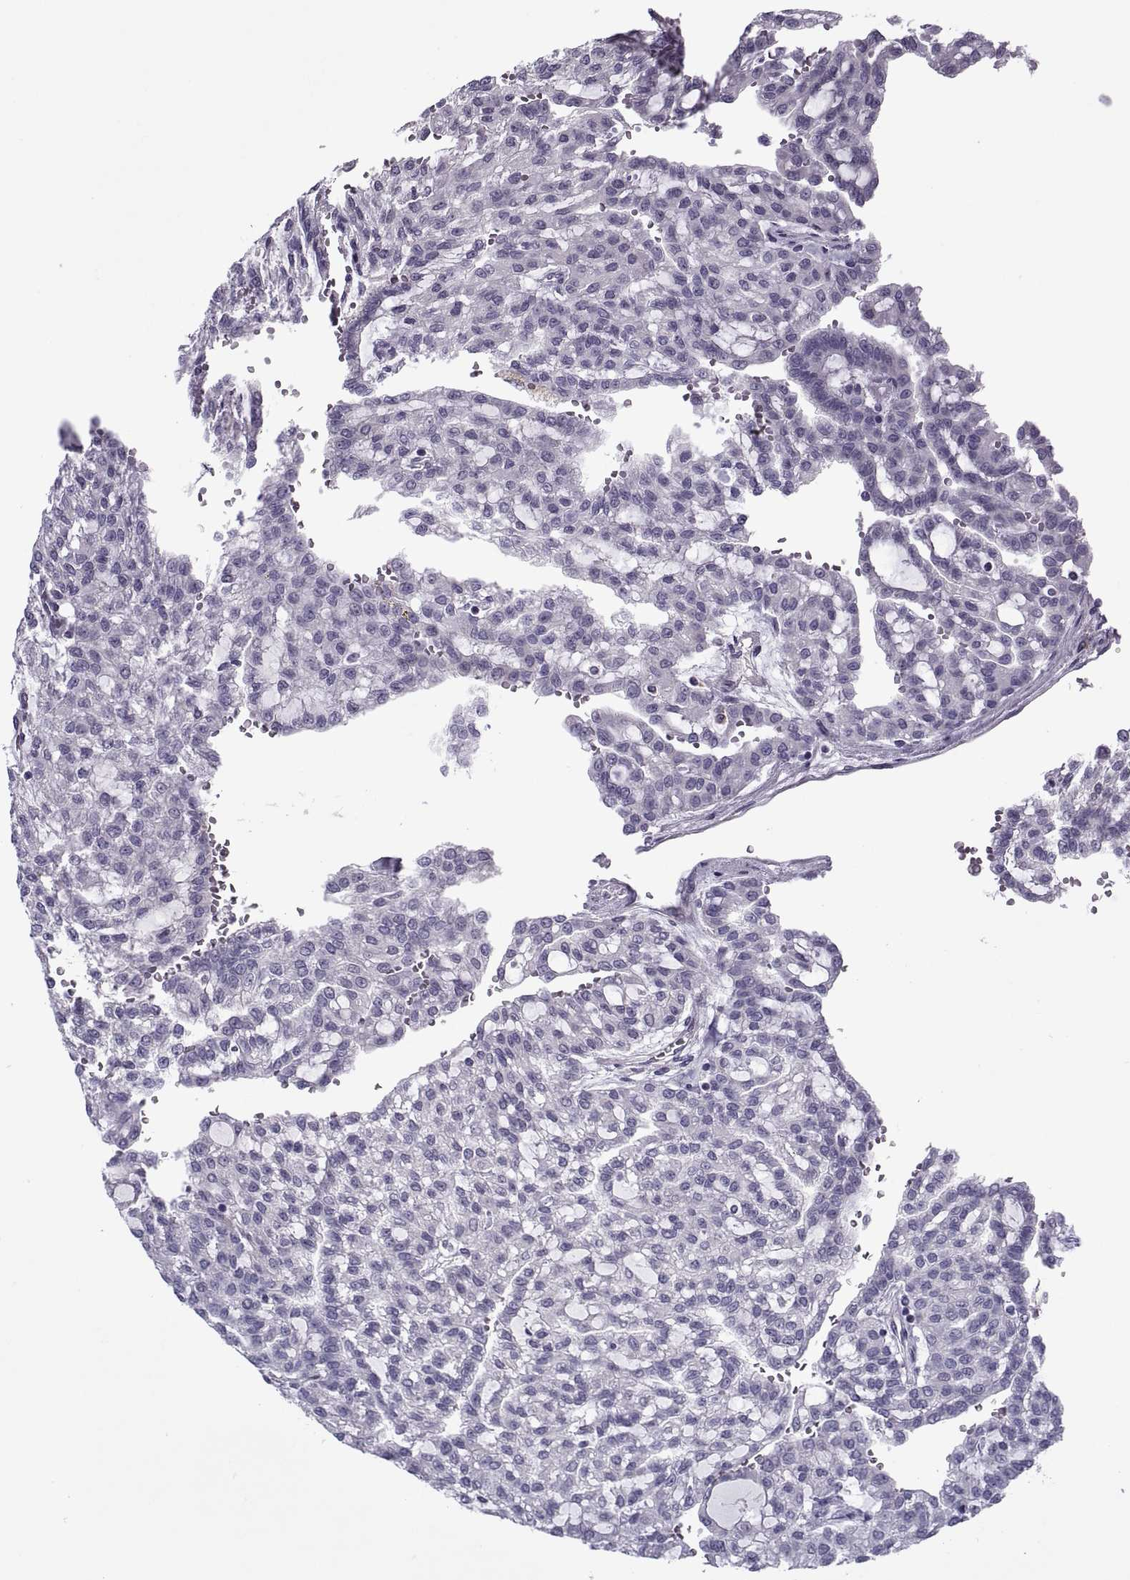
{"staining": {"intensity": "negative", "quantity": "none", "location": "none"}, "tissue": "renal cancer", "cell_type": "Tumor cells", "image_type": "cancer", "snomed": [{"axis": "morphology", "description": "Adenocarcinoma, NOS"}, {"axis": "topography", "description": "Kidney"}], "caption": "Tumor cells show no significant staining in renal cancer.", "gene": "ODF3", "patient": {"sex": "male", "age": 63}}